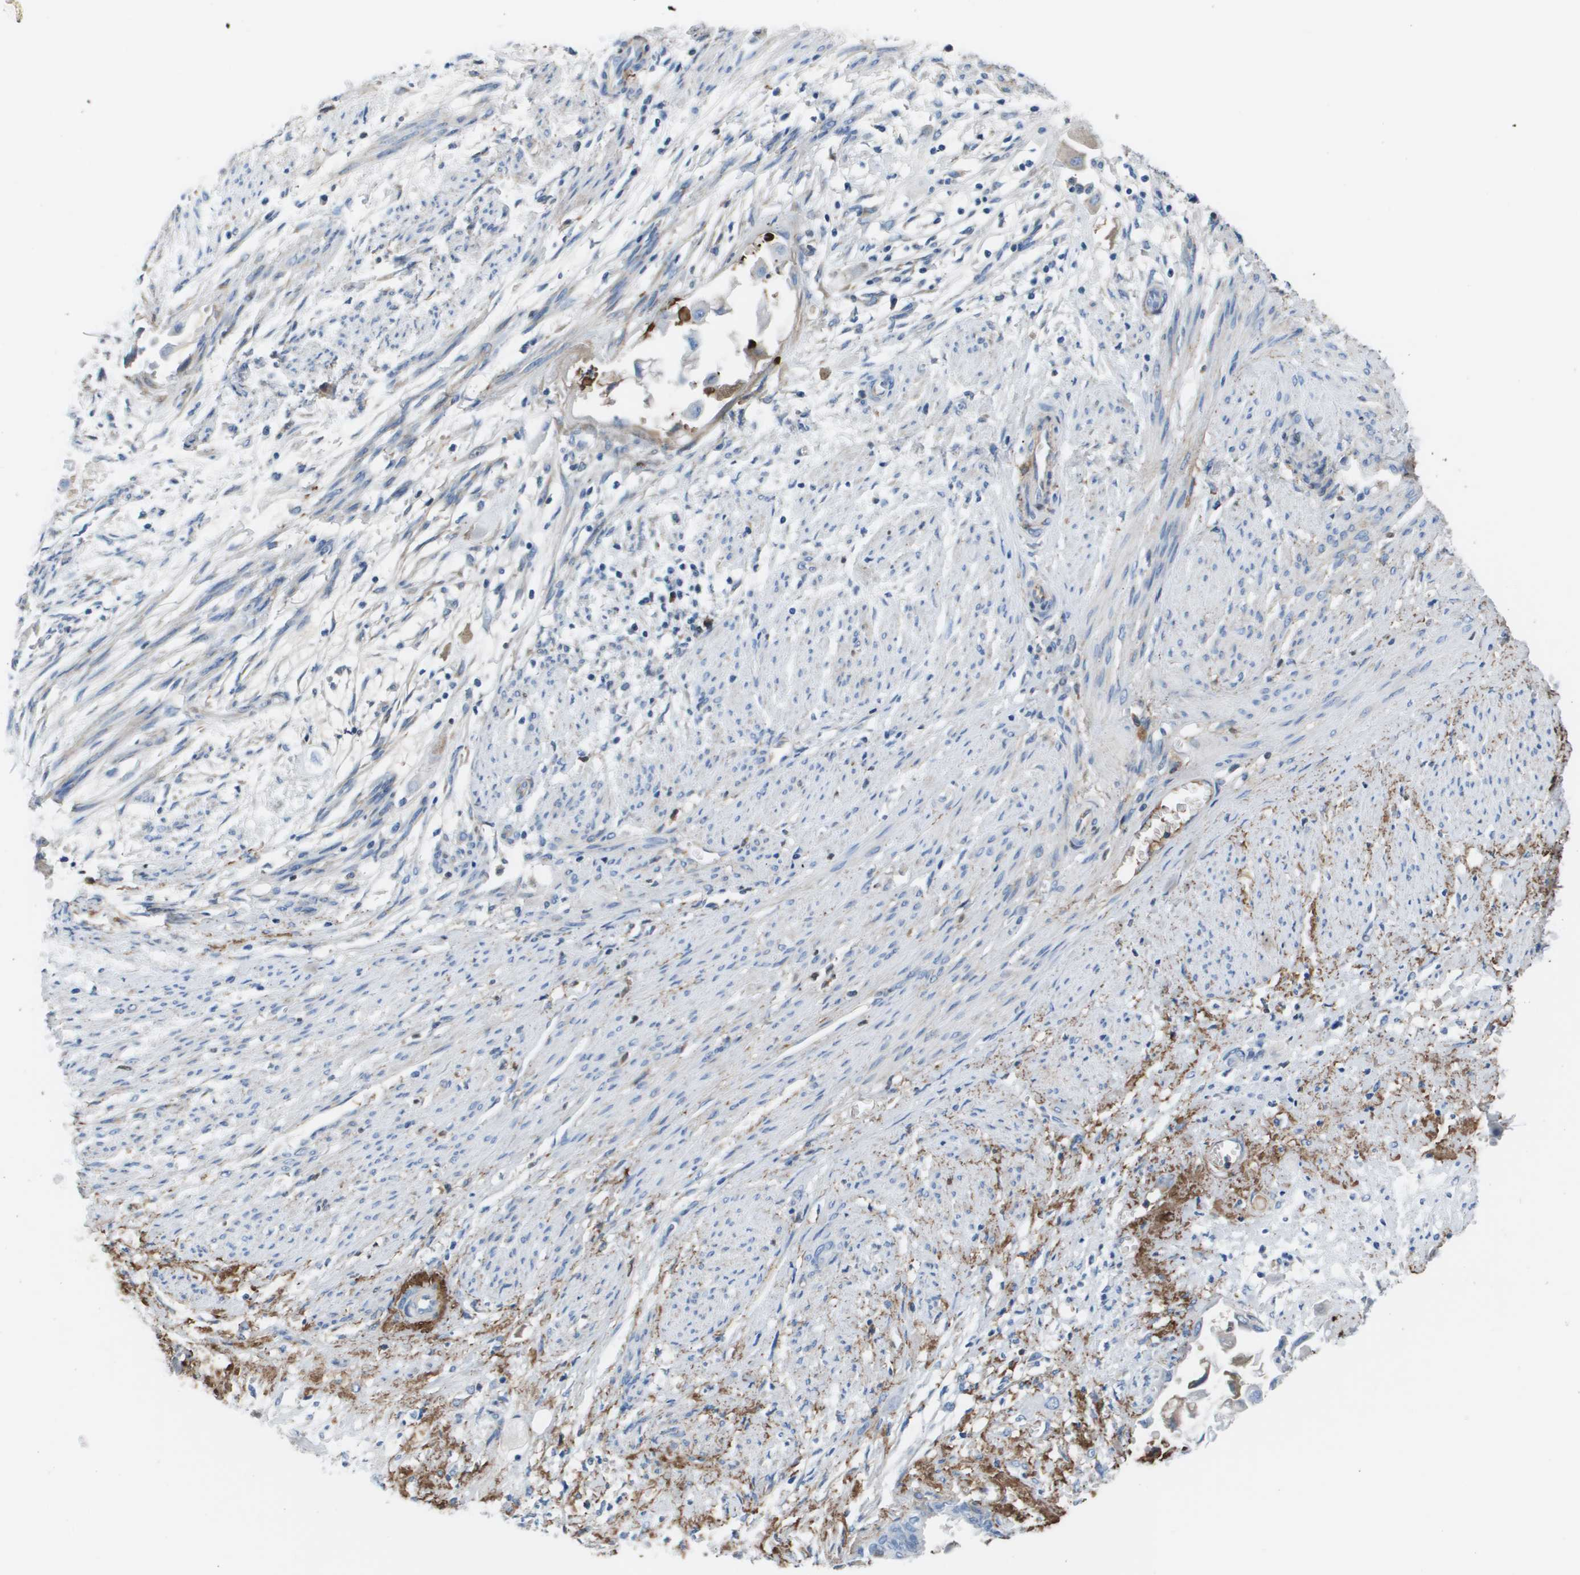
{"staining": {"intensity": "negative", "quantity": "none", "location": "none"}, "tissue": "cervical cancer", "cell_type": "Tumor cells", "image_type": "cancer", "snomed": [{"axis": "morphology", "description": "Normal tissue, NOS"}, {"axis": "morphology", "description": "Adenocarcinoma, NOS"}, {"axis": "topography", "description": "Cervix"}, {"axis": "topography", "description": "Endometrium"}], "caption": "DAB (3,3'-diaminobenzidine) immunohistochemical staining of cervical adenocarcinoma exhibits no significant expression in tumor cells.", "gene": "VTN", "patient": {"sex": "female", "age": 86}}